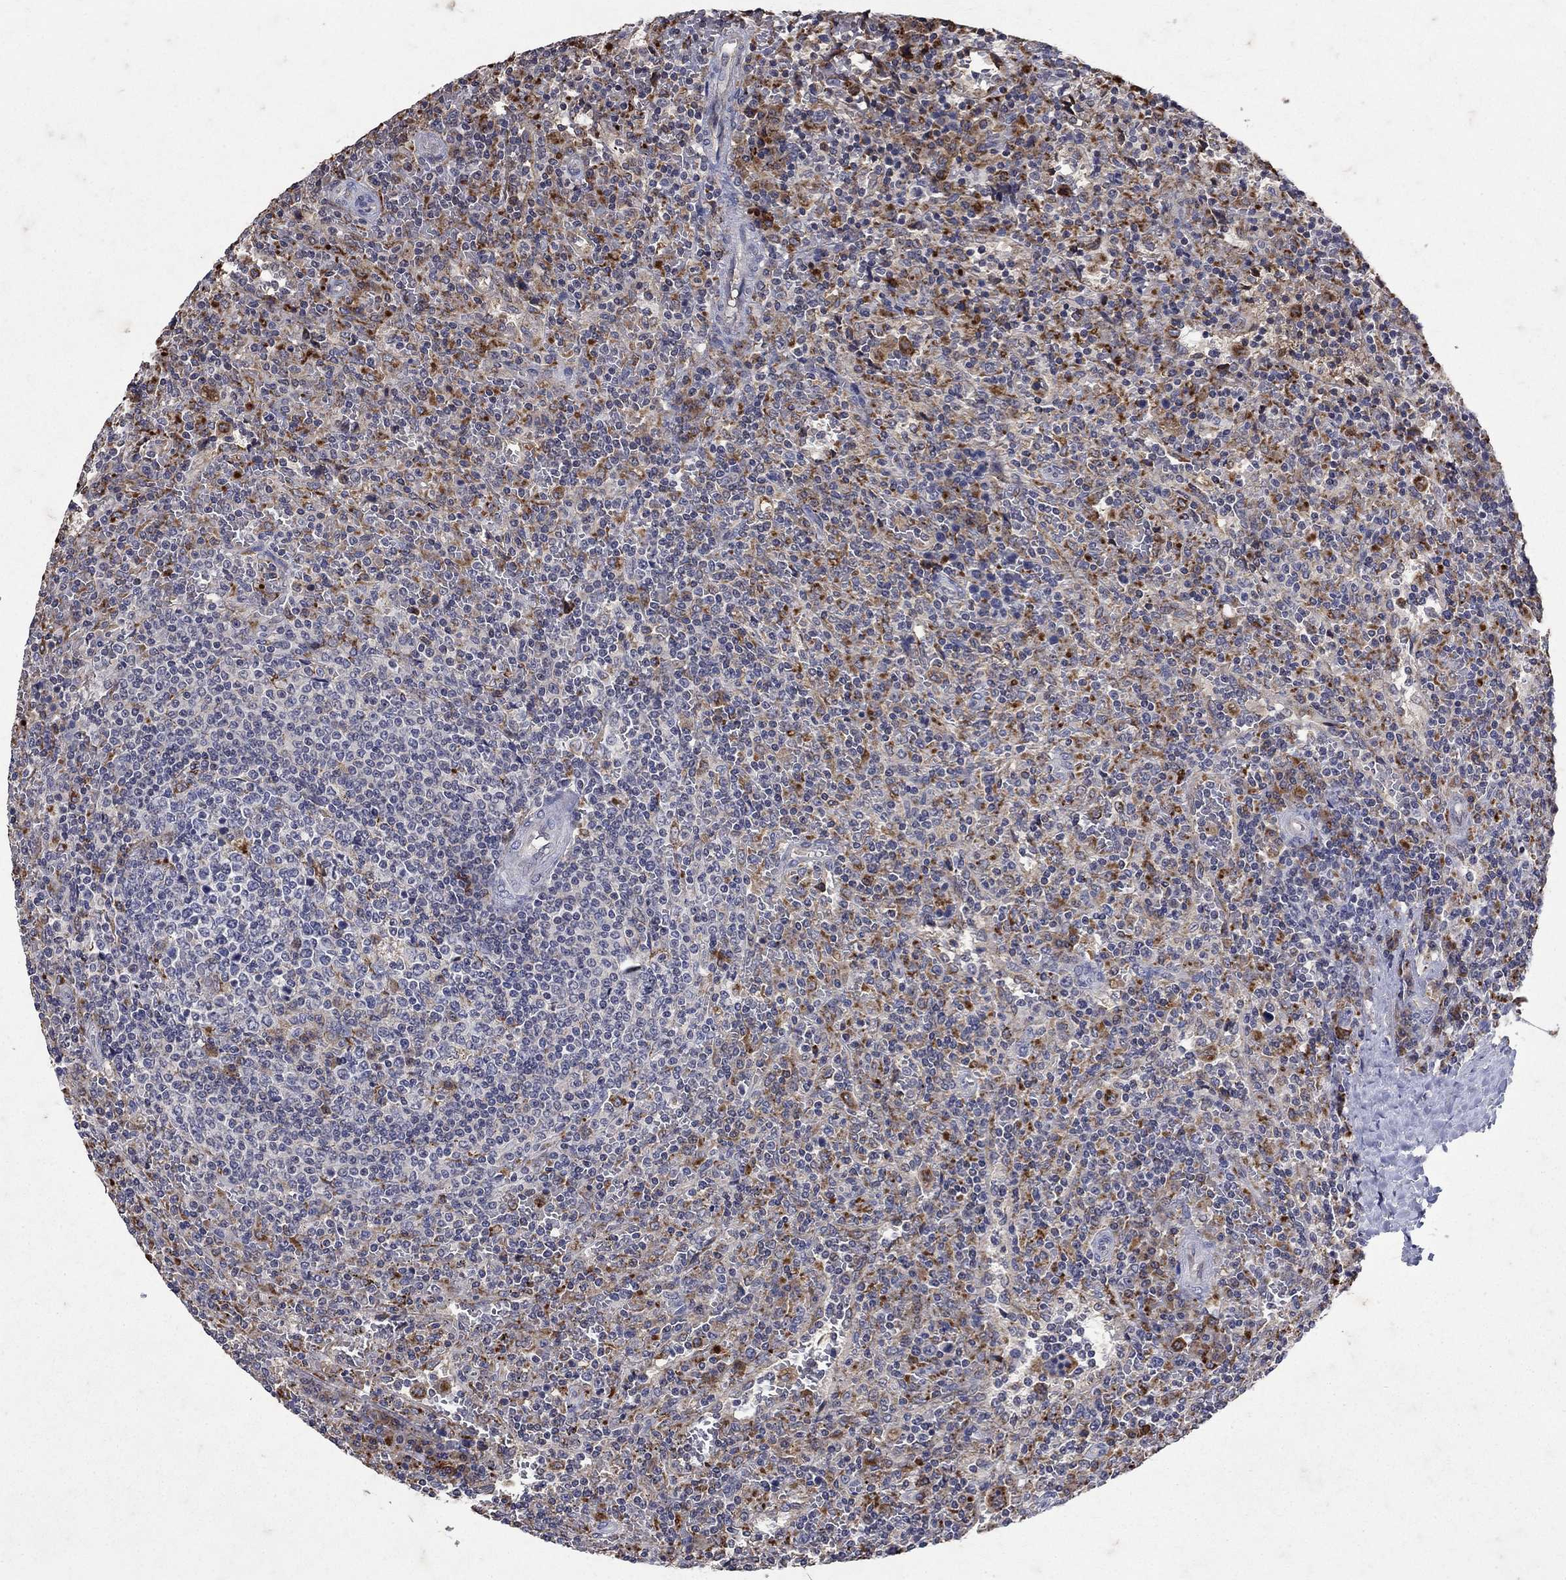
{"staining": {"intensity": "negative", "quantity": "none", "location": "none"}, "tissue": "lymphoma", "cell_type": "Tumor cells", "image_type": "cancer", "snomed": [{"axis": "morphology", "description": "Malignant lymphoma, non-Hodgkin's type, Low grade"}, {"axis": "topography", "description": "Spleen"}], "caption": "Tumor cells are negative for brown protein staining in malignant lymphoma, non-Hodgkin's type (low-grade).", "gene": "NPC2", "patient": {"sex": "male", "age": 62}}